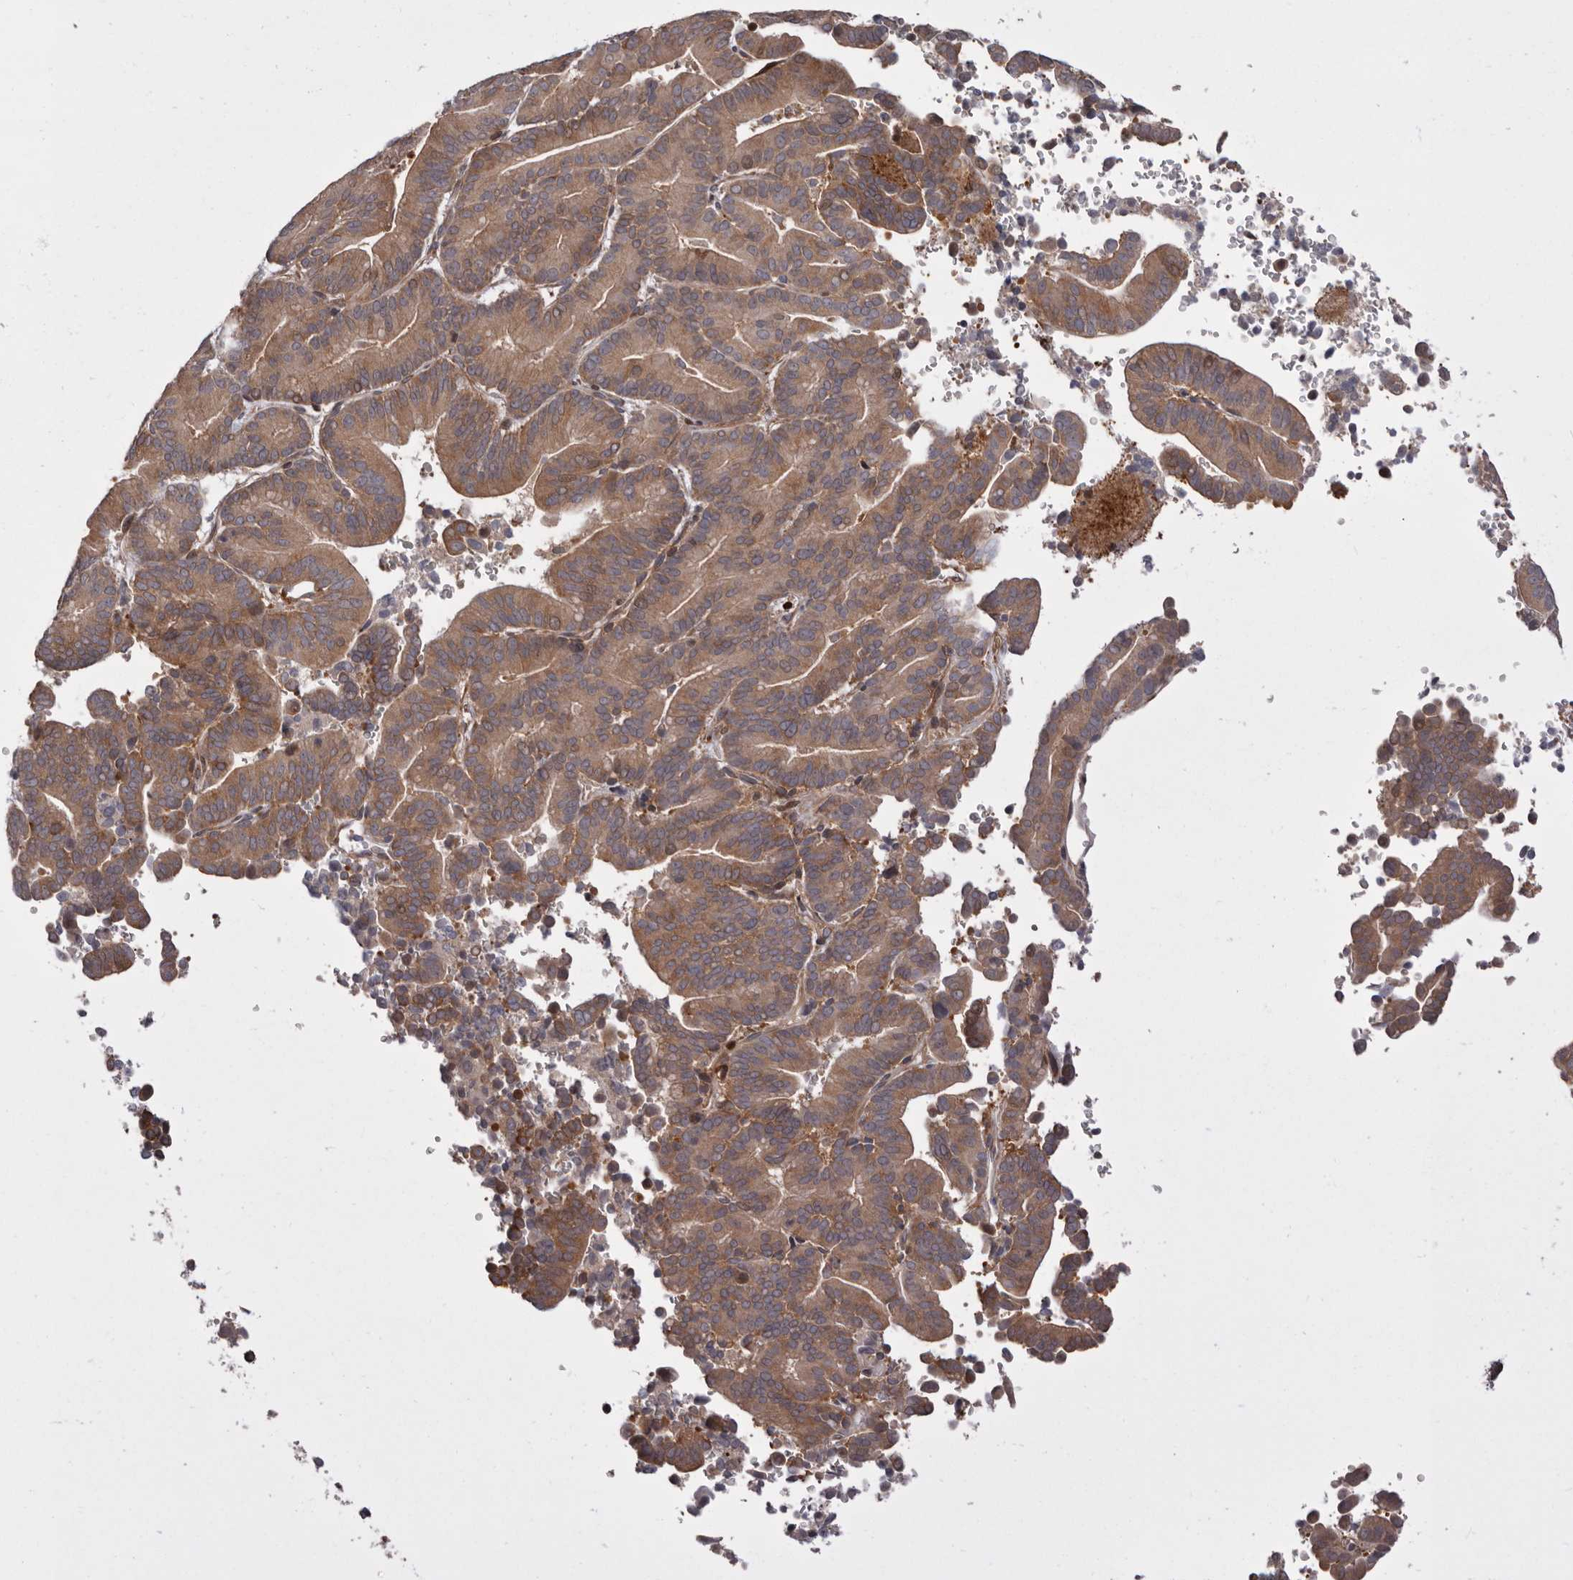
{"staining": {"intensity": "weak", "quantity": ">75%", "location": "cytoplasmic/membranous"}, "tissue": "liver cancer", "cell_type": "Tumor cells", "image_type": "cancer", "snomed": [{"axis": "morphology", "description": "Cholangiocarcinoma"}, {"axis": "topography", "description": "Liver"}], "caption": "Immunohistochemistry staining of cholangiocarcinoma (liver), which displays low levels of weak cytoplasmic/membranous positivity in about >75% of tumor cells indicating weak cytoplasmic/membranous protein staining. The staining was performed using DAB (3,3'-diaminobenzidine) (brown) for protein detection and nuclei were counterstained in hematoxylin (blue).", "gene": "FGFR4", "patient": {"sex": "female", "age": 75}}